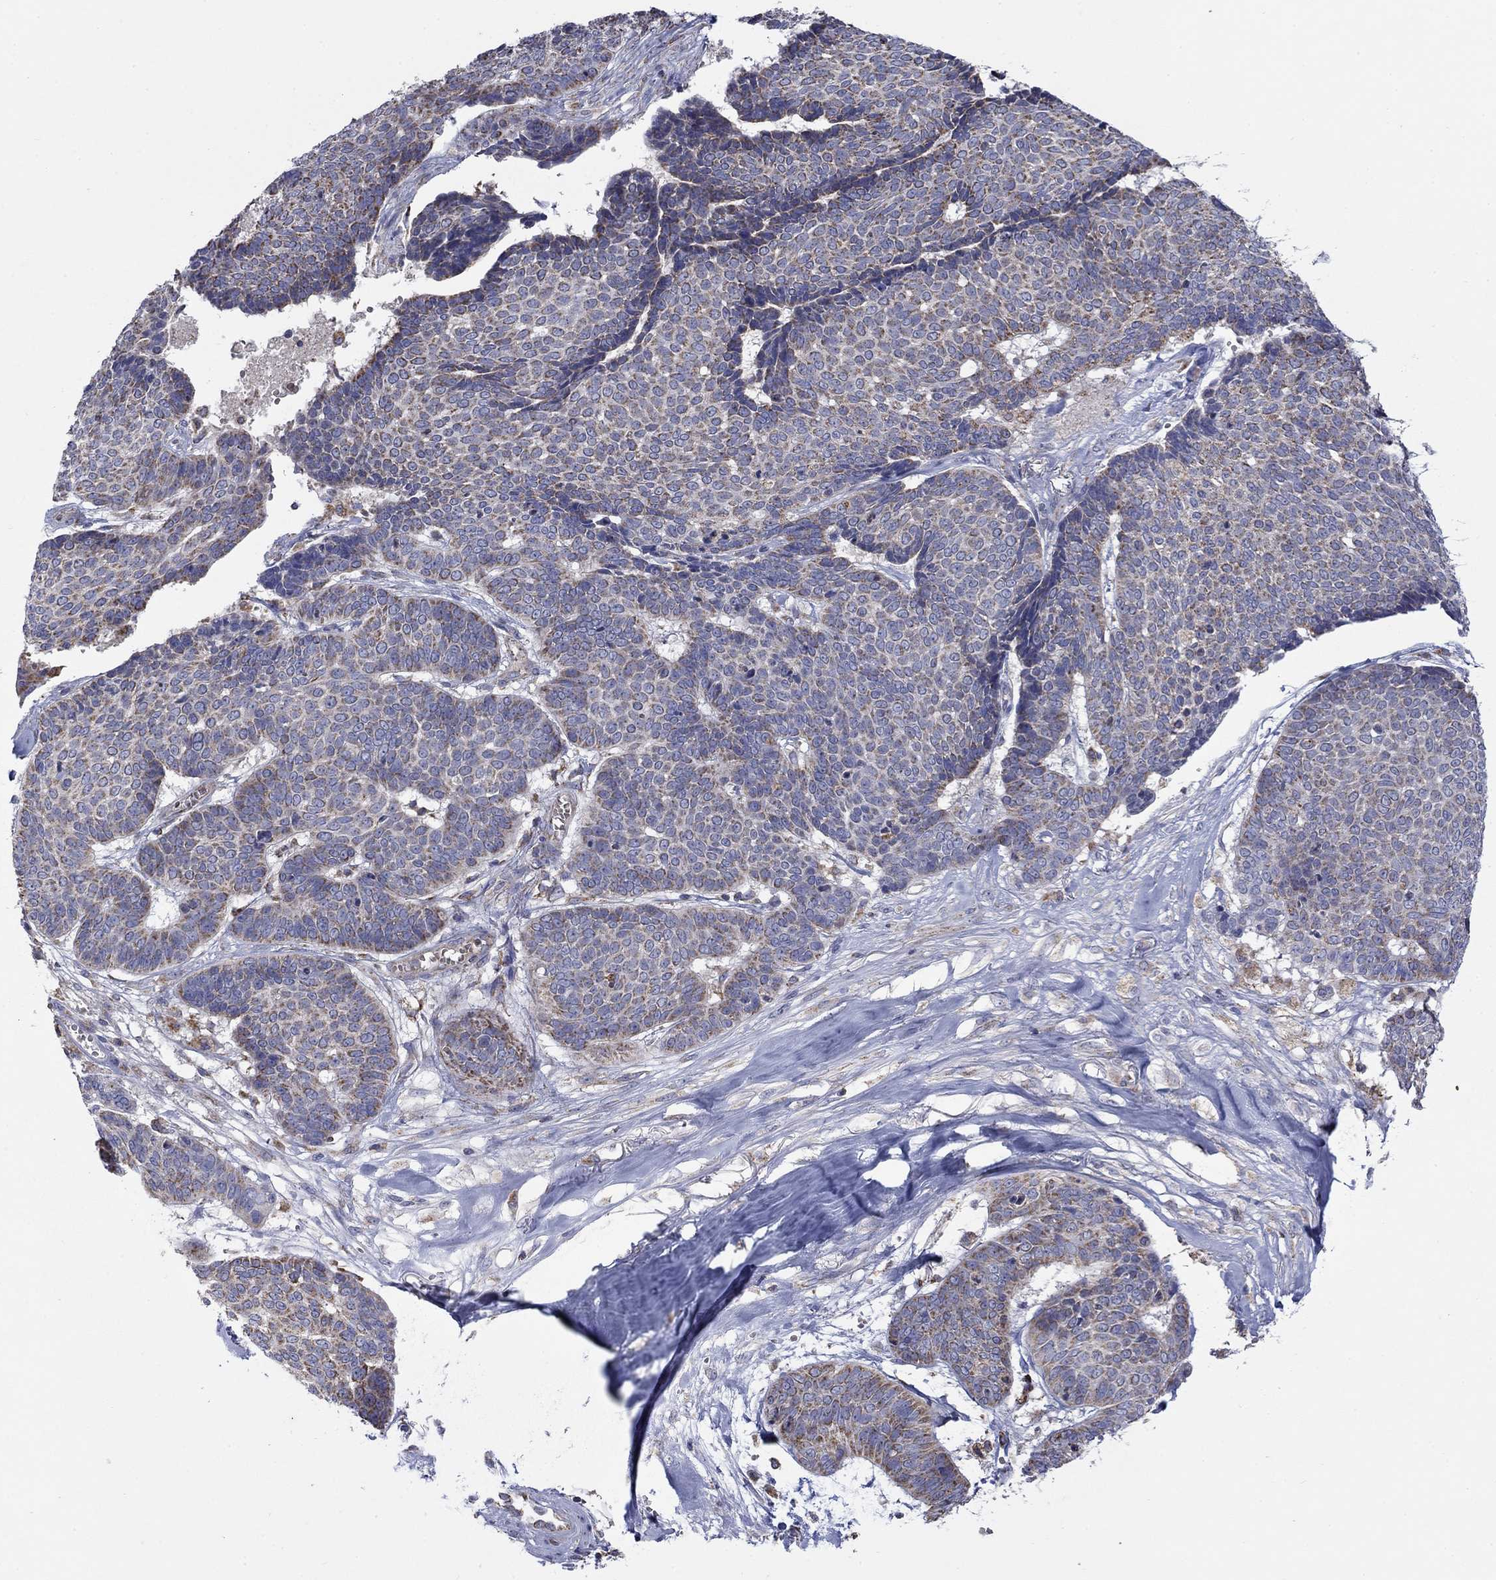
{"staining": {"intensity": "moderate", "quantity": "<25%", "location": "cytoplasmic/membranous"}, "tissue": "skin cancer", "cell_type": "Tumor cells", "image_type": "cancer", "snomed": [{"axis": "morphology", "description": "Basal cell carcinoma"}, {"axis": "topography", "description": "Skin"}], "caption": "Tumor cells display low levels of moderate cytoplasmic/membranous expression in approximately <25% of cells in human skin basal cell carcinoma.", "gene": "HPS5", "patient": {"sex": "male", "age": 86}}